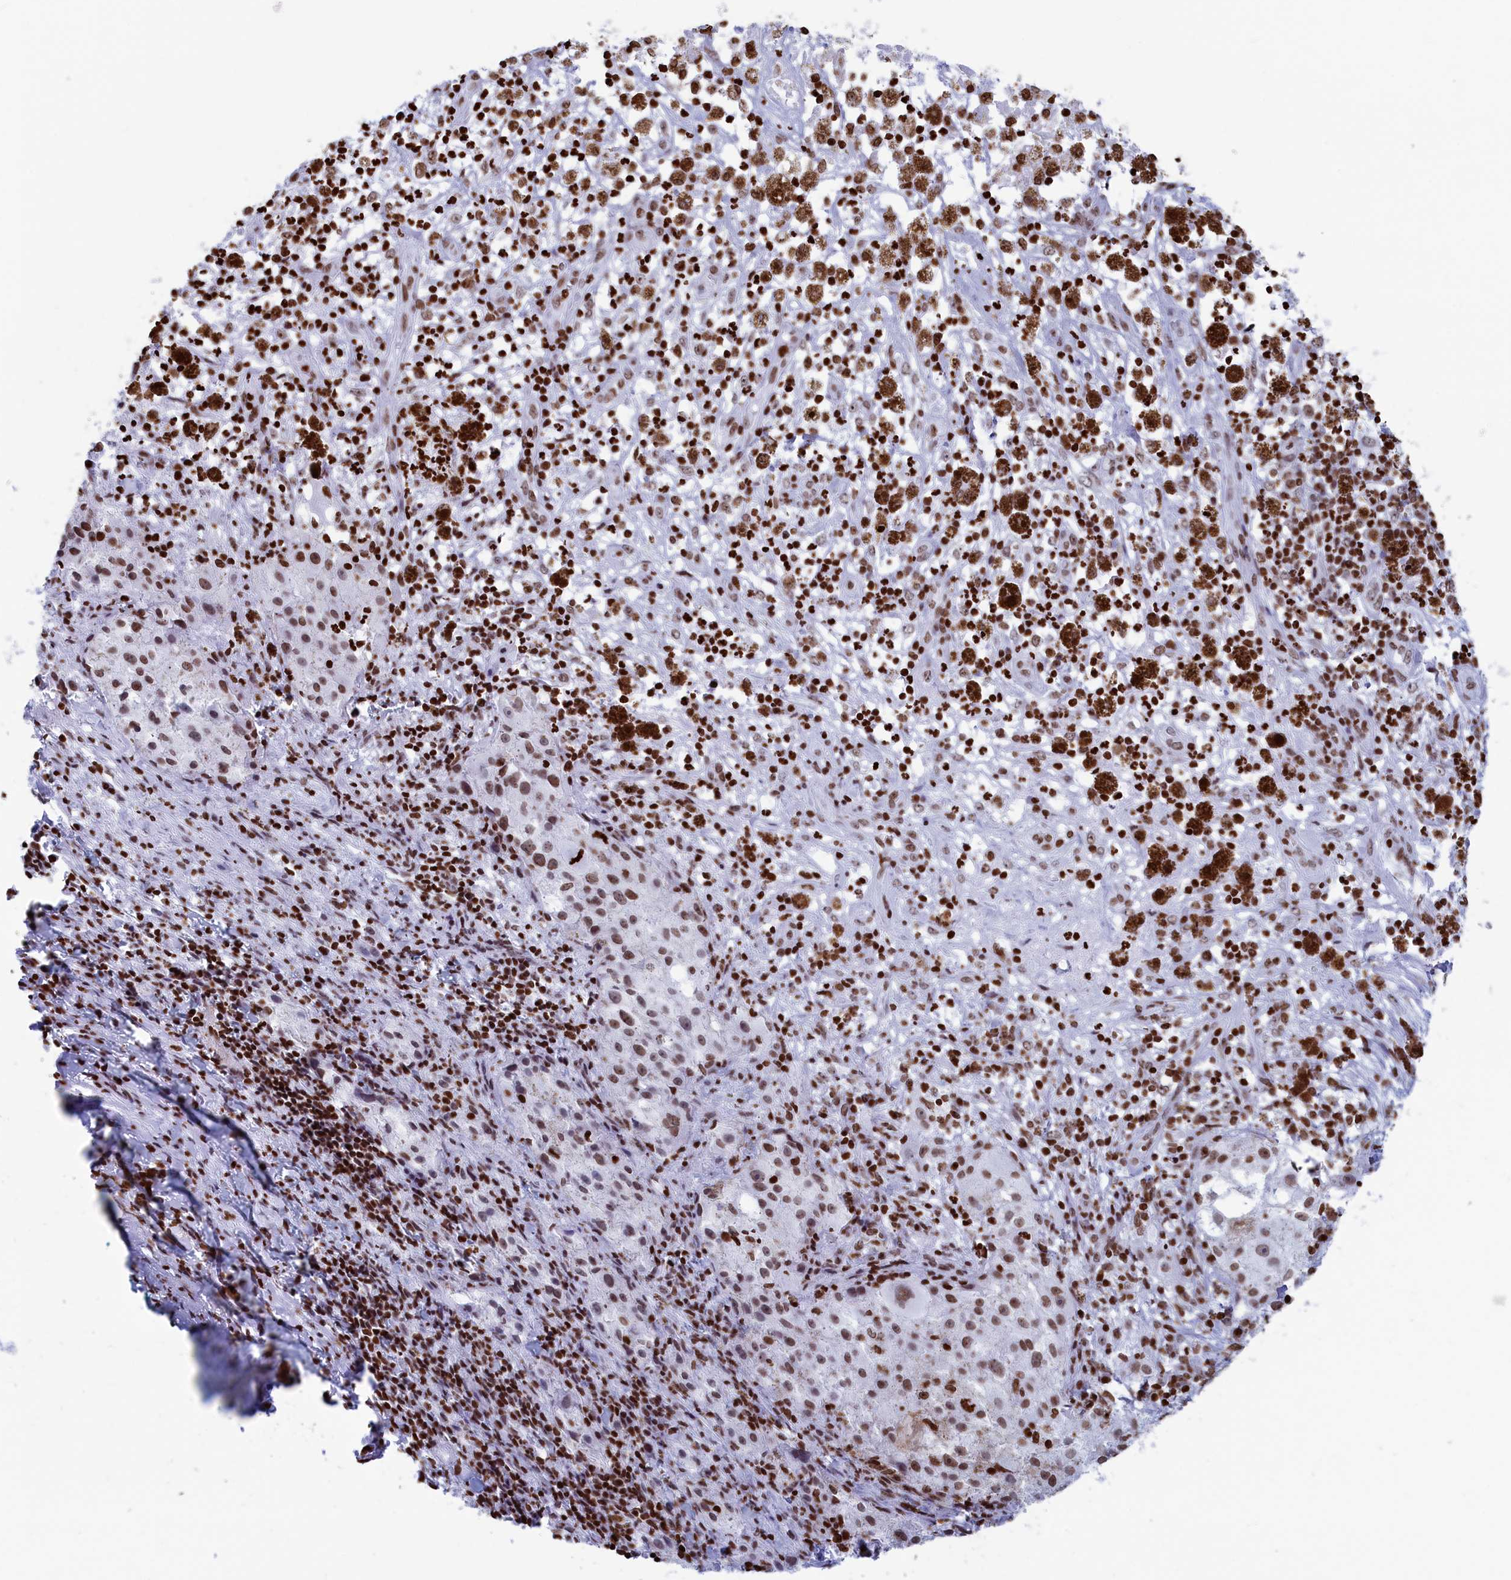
{"staining": {"intensity": "moderate", "quantity": ">75%", "location": "nuclear"}, "tissue": "melanoma", "cell_type": "Tumor cells", "image_type": "cancer", "snomed": [{"axis": "morphology", "description": "Necrosis, NOS"}, {"axis": "morphology", "description": "Malignant melanoma, NOS"}, {"axis": "topography", "description": "Skin"}], "caption": "IHC of human melanoma reveals medium levels of moderate nuclear staining in about >75% of tumor cells.", "gene": "APOBEC3A", "patient": {"sex": "female", "age": 87}}